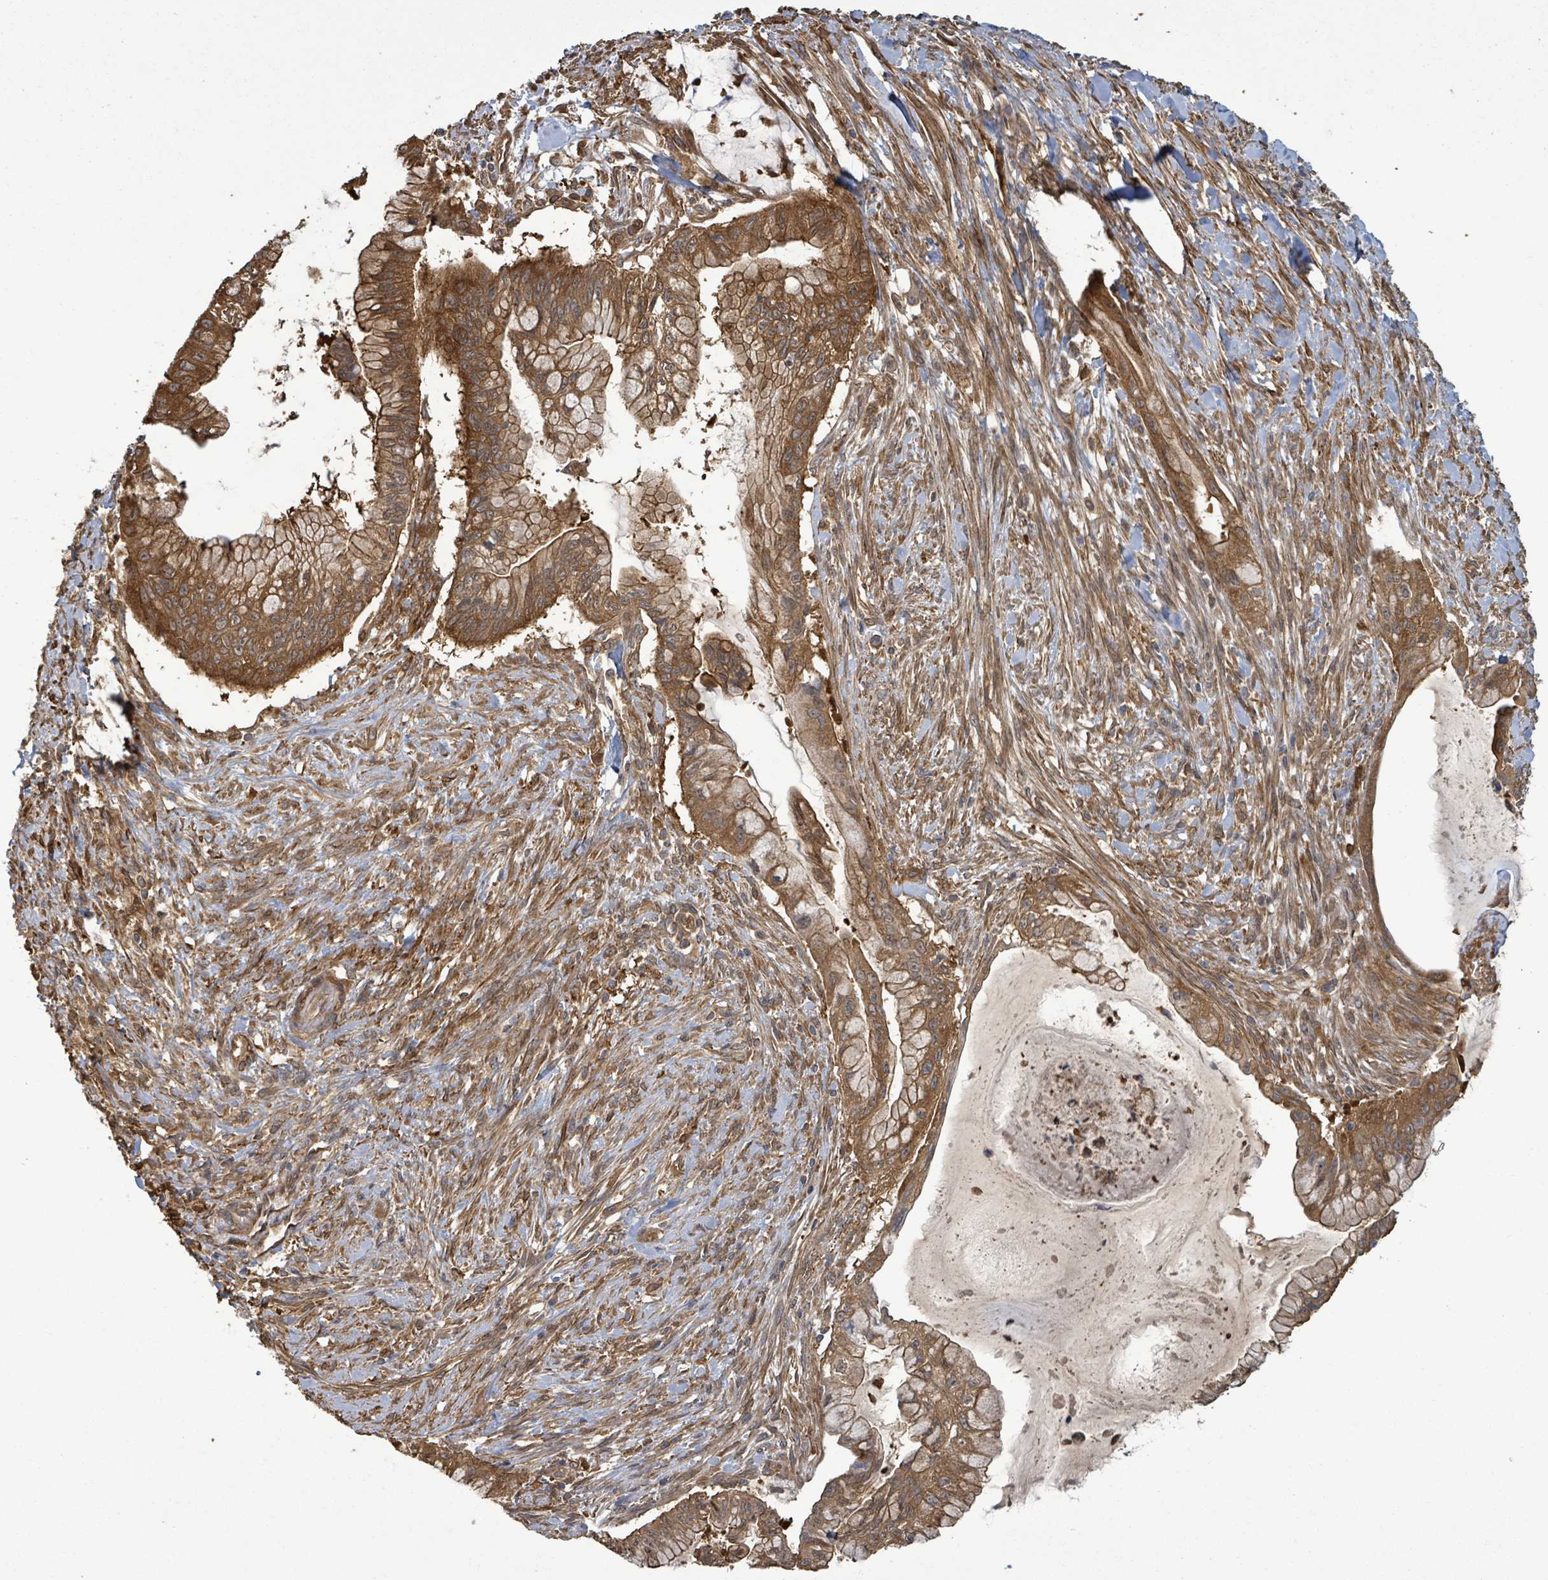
{"staining": {"intensity": "moderate", "quantity": ">75%", "location": "cytoplasmic/membranous"}, "tissue": "pancreatic cancer", "cell_type": "Tumor cells", "image_type": "cancer", "snomed": [{"axis": "morphology", "description": "Adenocarcinoma, NOS"}, {"axis": "topography", "description": "Pancreas"}], "caption": "Human pancreatic cancer stained for a protein (brown) displays moderate cytoplasmic/membranous positive staining in about >75% of tumor cells.", "gene": "MAP3K6", "patient": {"sex": "male", "age": 48}}